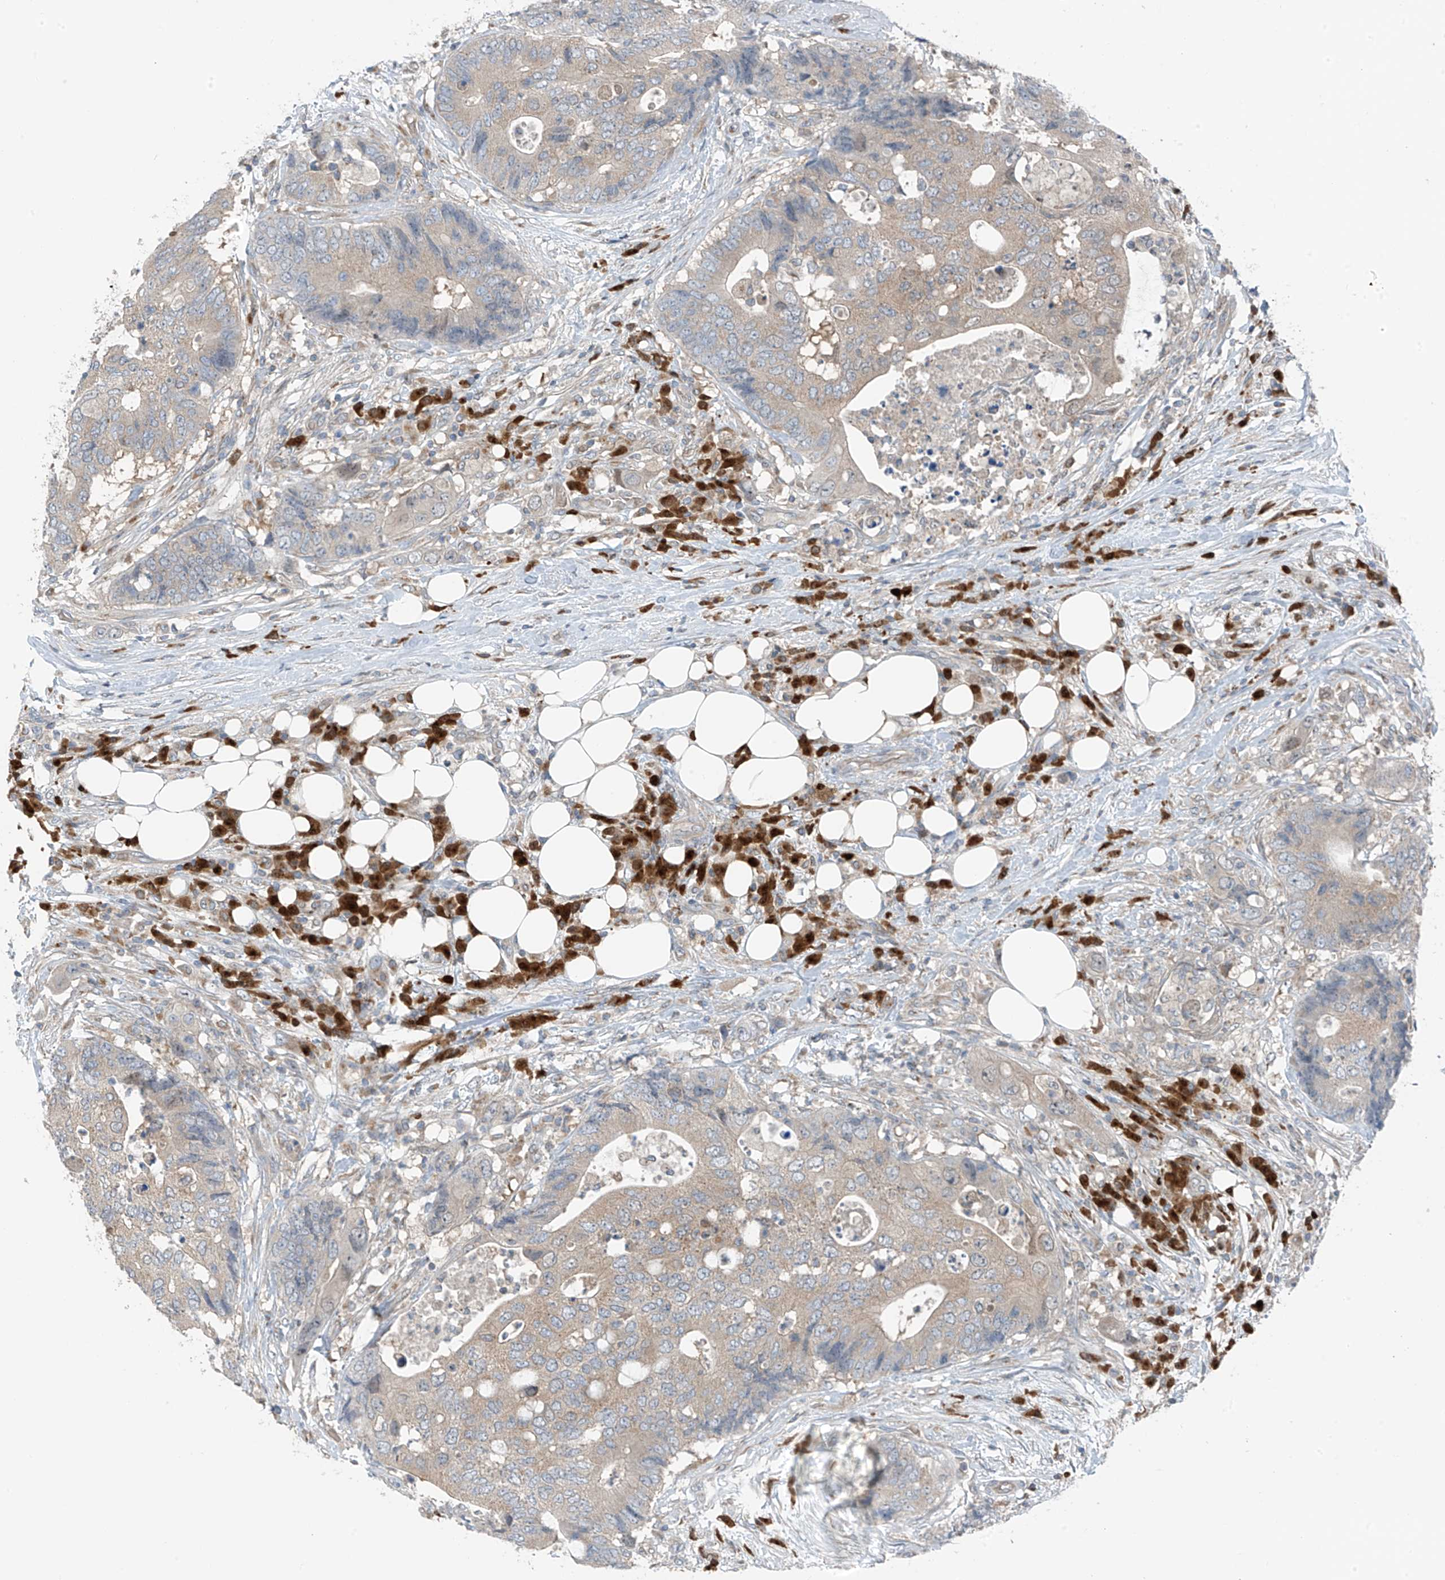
{"staining": {"intensity": "negative", "quantity": "none", "location": "none"}, "tissue": "colorectal cancer", "cell_type": "Tumor cells", "image_type": "cancer", "snomed": [{"axis": "morphology", "description": "Adenocarcinoma, NOS"}, {"axis": "topography", "description": "Colon"}], "caption": "This is an immunohistochemistry (IHC) photomicrograph of colorectal cancer. There is no staining in tumor cells.", "gene": "SLC12A6", "patient": {"sex": "male", "age": 71}}